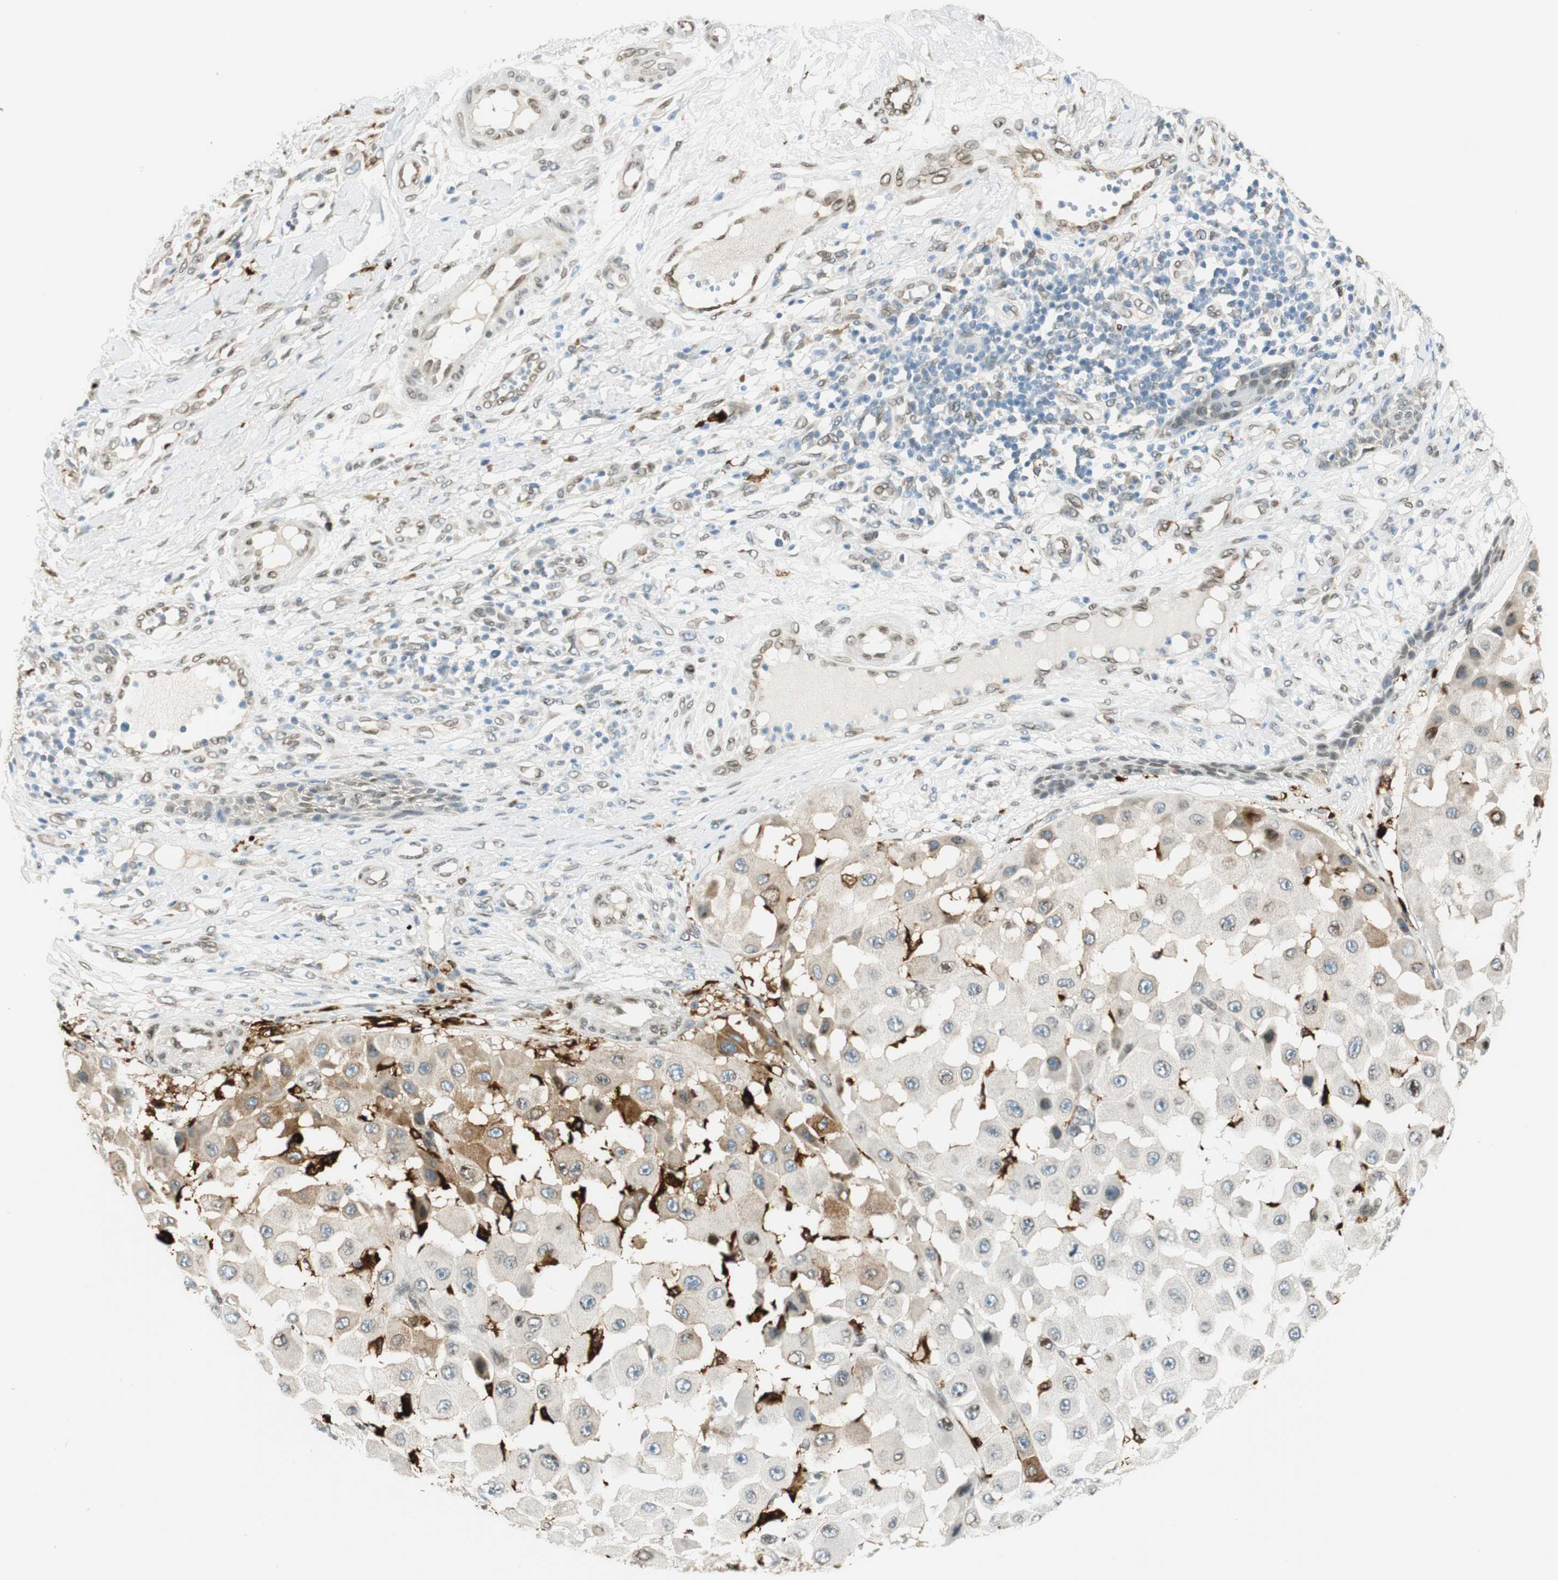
{"staining": {"intensity": "strong", "quantity": "<25%", "location": "cytoplasmic/membranous"}, "tissue": "melanoma", "cell_type": "Tumor cells", "image_type": "cancer", "snomed": [{"axis": "morphology", "description": "Malignant melanoma, NOS"}, {"axis": "topography", "description": "Skin"}], "caption": "Human malignant melanoma stained with a protein marker demonstrates strong staining in tumor cells.", "gene": "TMEM260", "patient": {"sex": "female", "age": 81}}